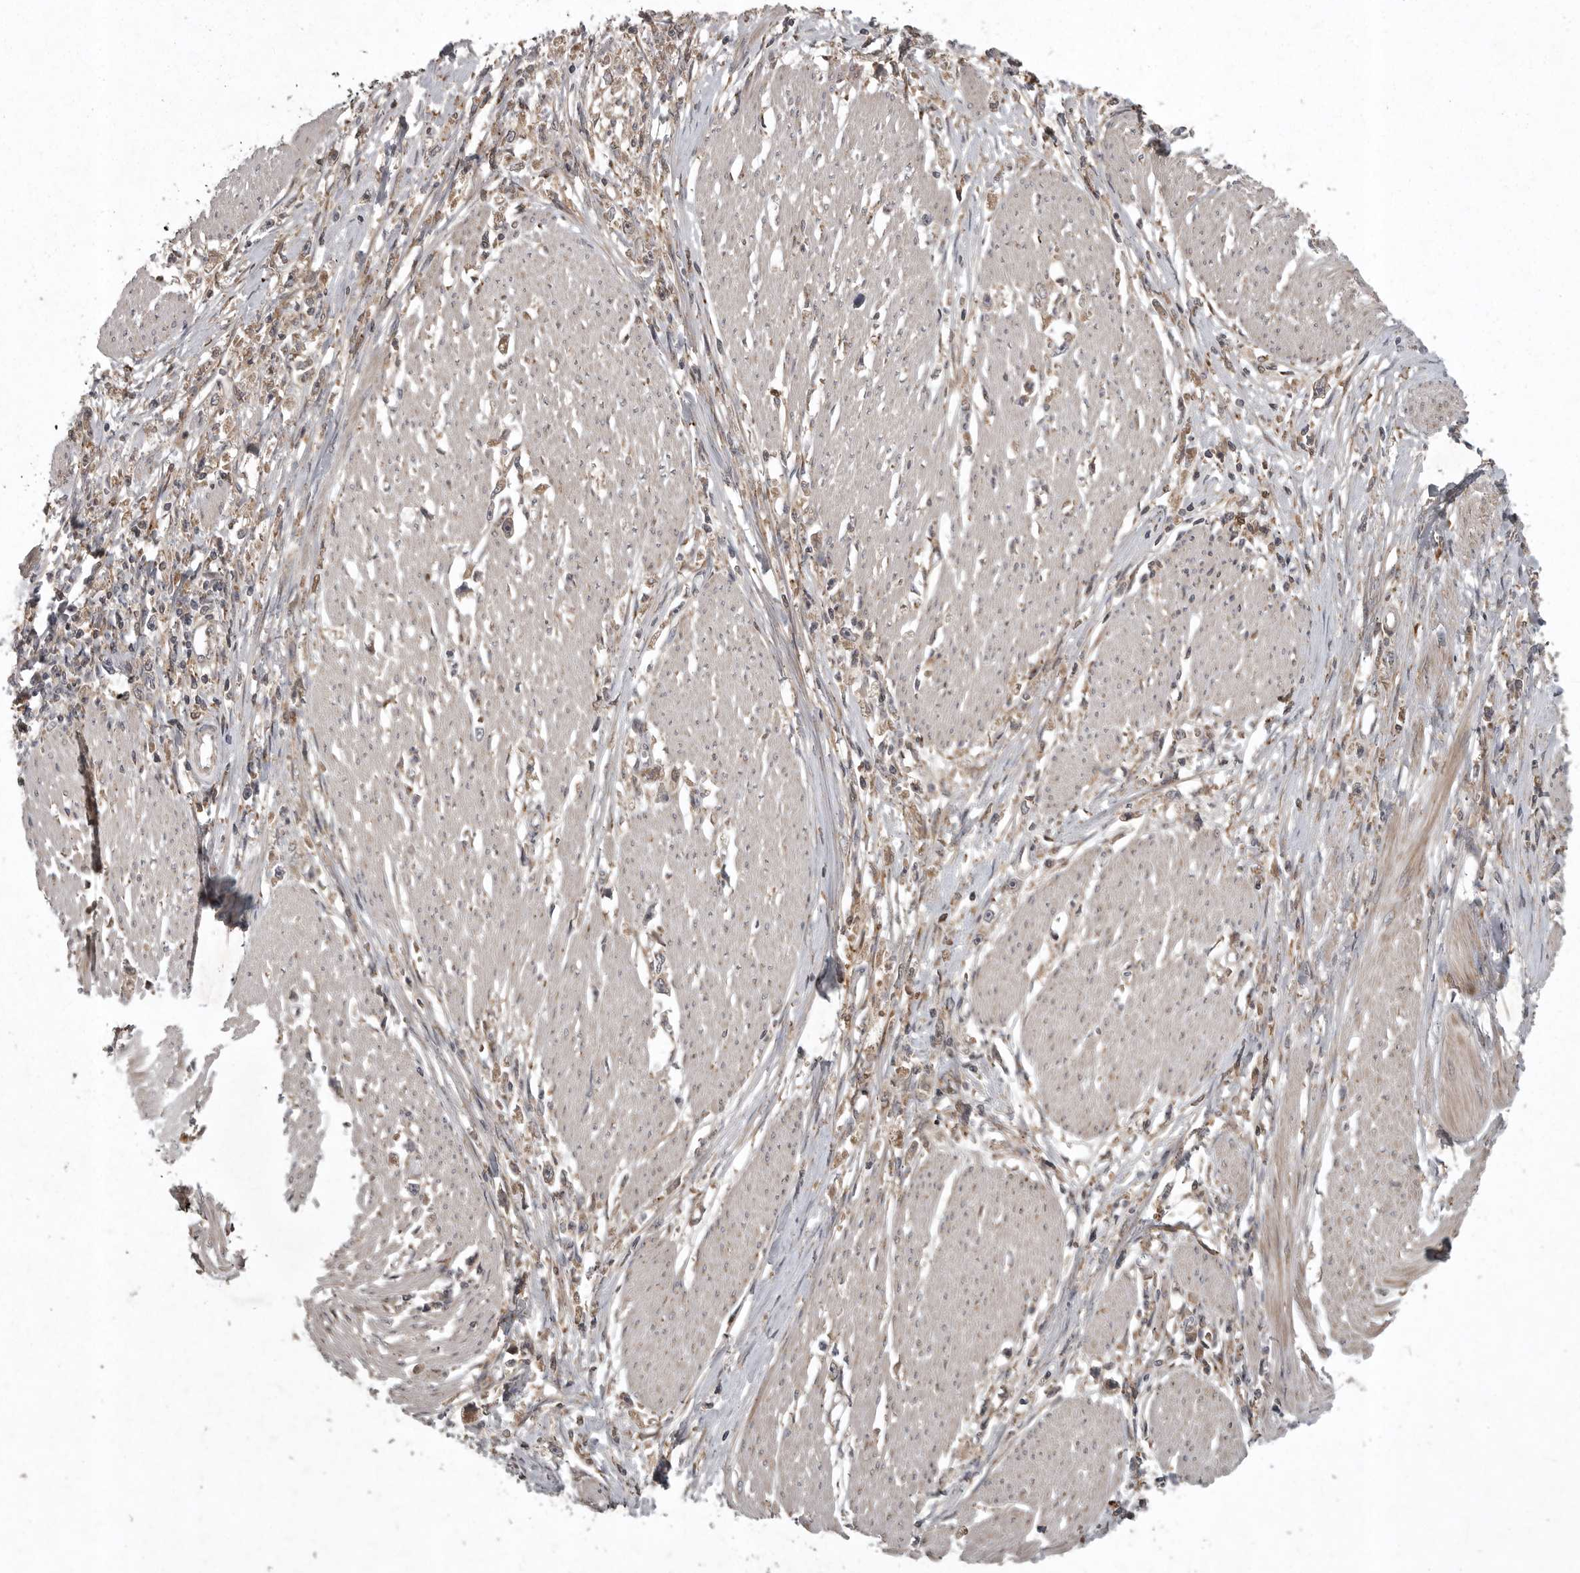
{"staining": {"intensity": "weak", "quantity": ">75%", "location": "cytoplasmic/membranous"}, "tissue": "stomach cancer", "cell_type": "Tumor cells", "image_type": "cancer", "snomed": [{"axis": "morphology", "description": "Adenocarcinoma, NOS"}, {"axis": "topography", "description": "Stomach"}], "caption": "The immunohistochemical stain shows weak cytoplasmic/membranous positivity in tumor cells of stomach cancer tissue.", "gene": "GPR31", "patient": {"sex": "female", "age": 59}}